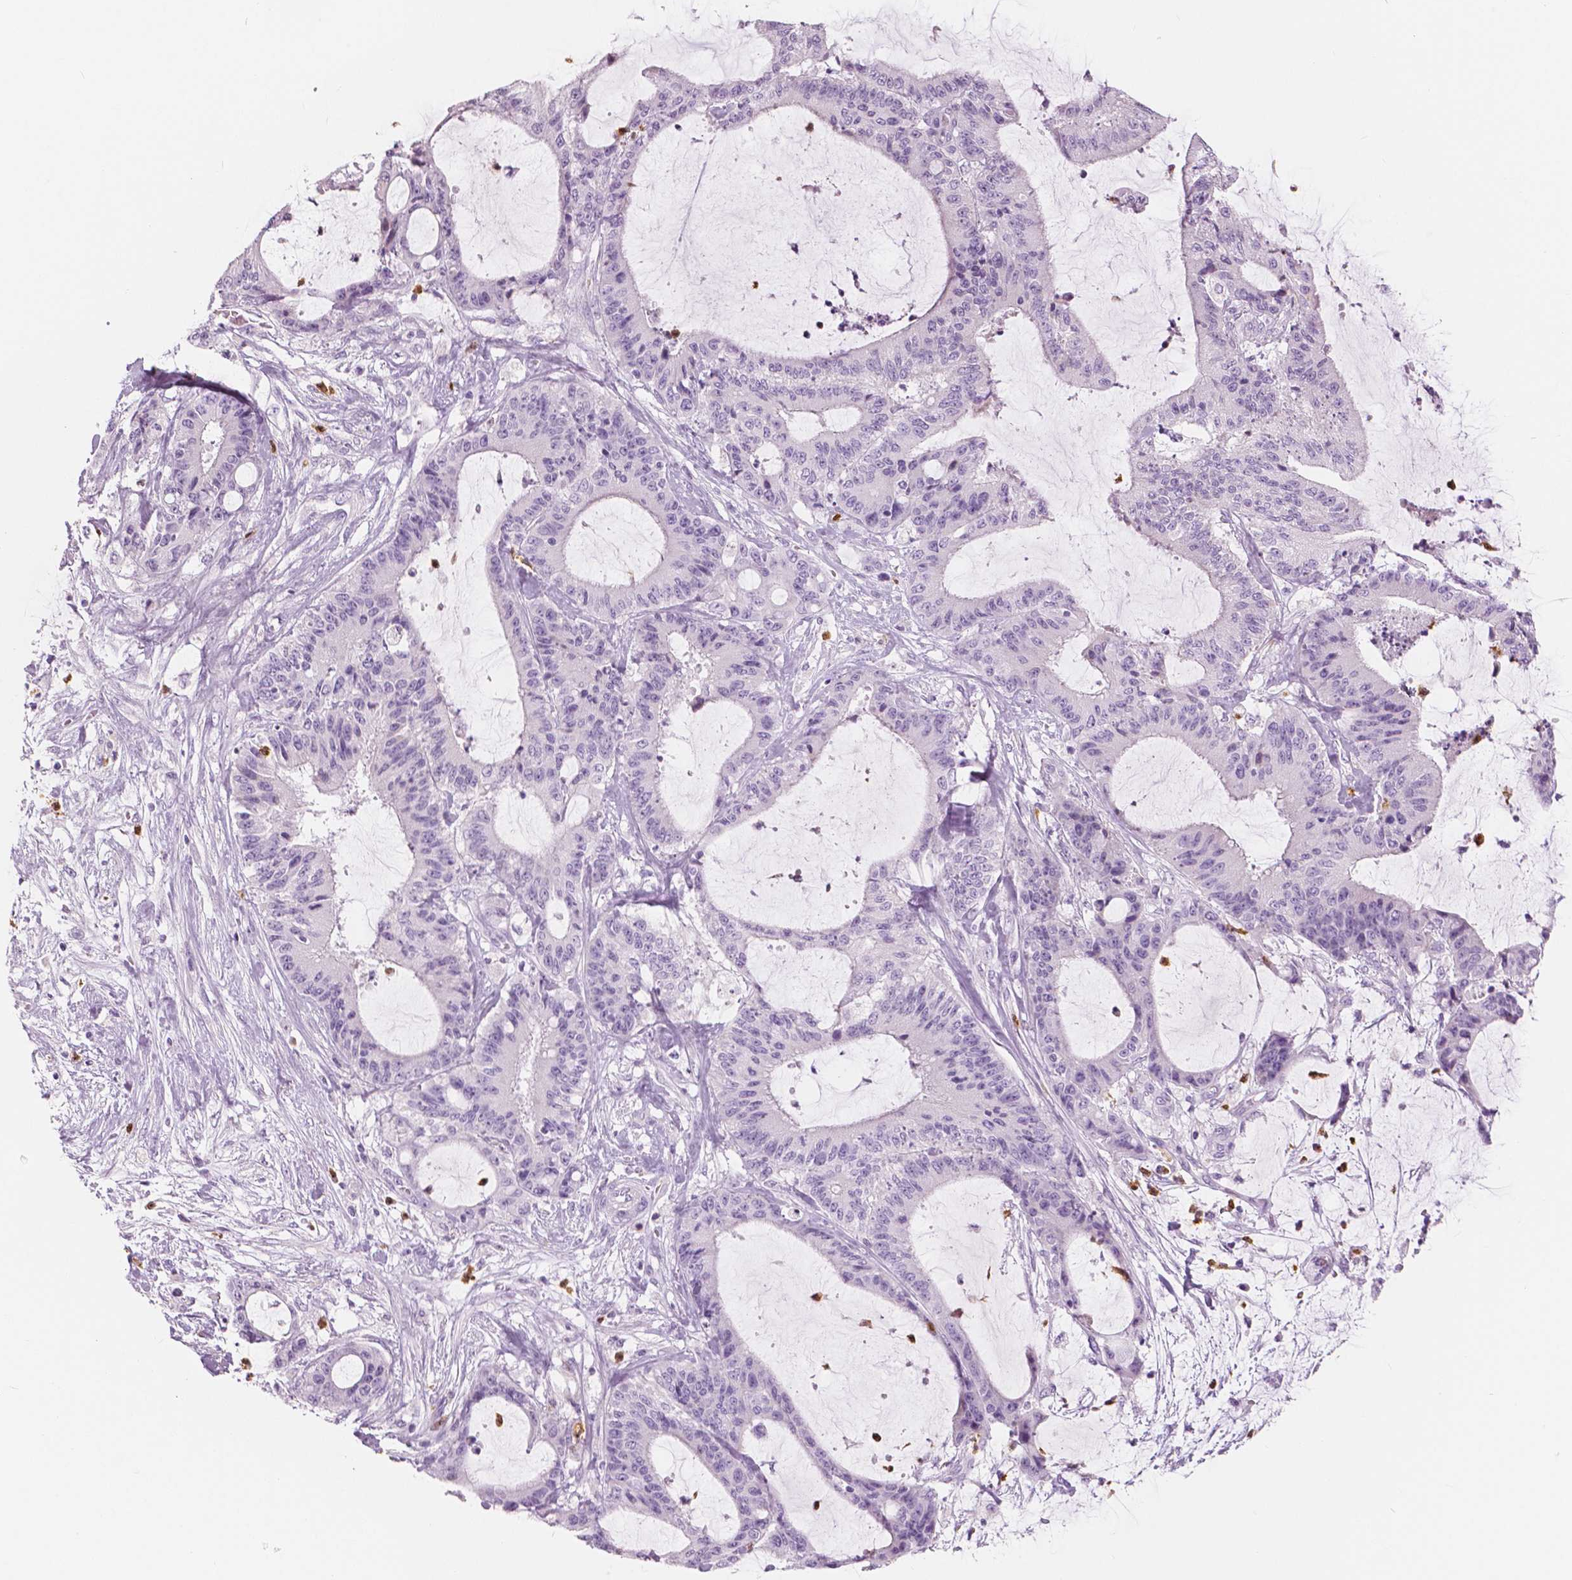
{"staining": {"intensity": "negative", "quantity": "none", "location": "none"}, "tissue": "liver cancer", "cell_type": "Tumor cells", "image_type": "cancer", "snomed": [{"axis": "morphology", "description": "Cholangiocarcinoma"}, {"axis": "topography", "description": "Liver"}], "caption": "An immunohistochemistry histopathology image of liver cholangiocarcinoma is shown. There is no staining in tumor cells of liver cholangiocarcinoma. The staining is performed using DAB (3,3'-diaminobenzidine) brown chromogen with nuclei counter-stained in using hematoxylin.", "gene": "CXCR2", "patient": {"sex": "female", "age": 73}}